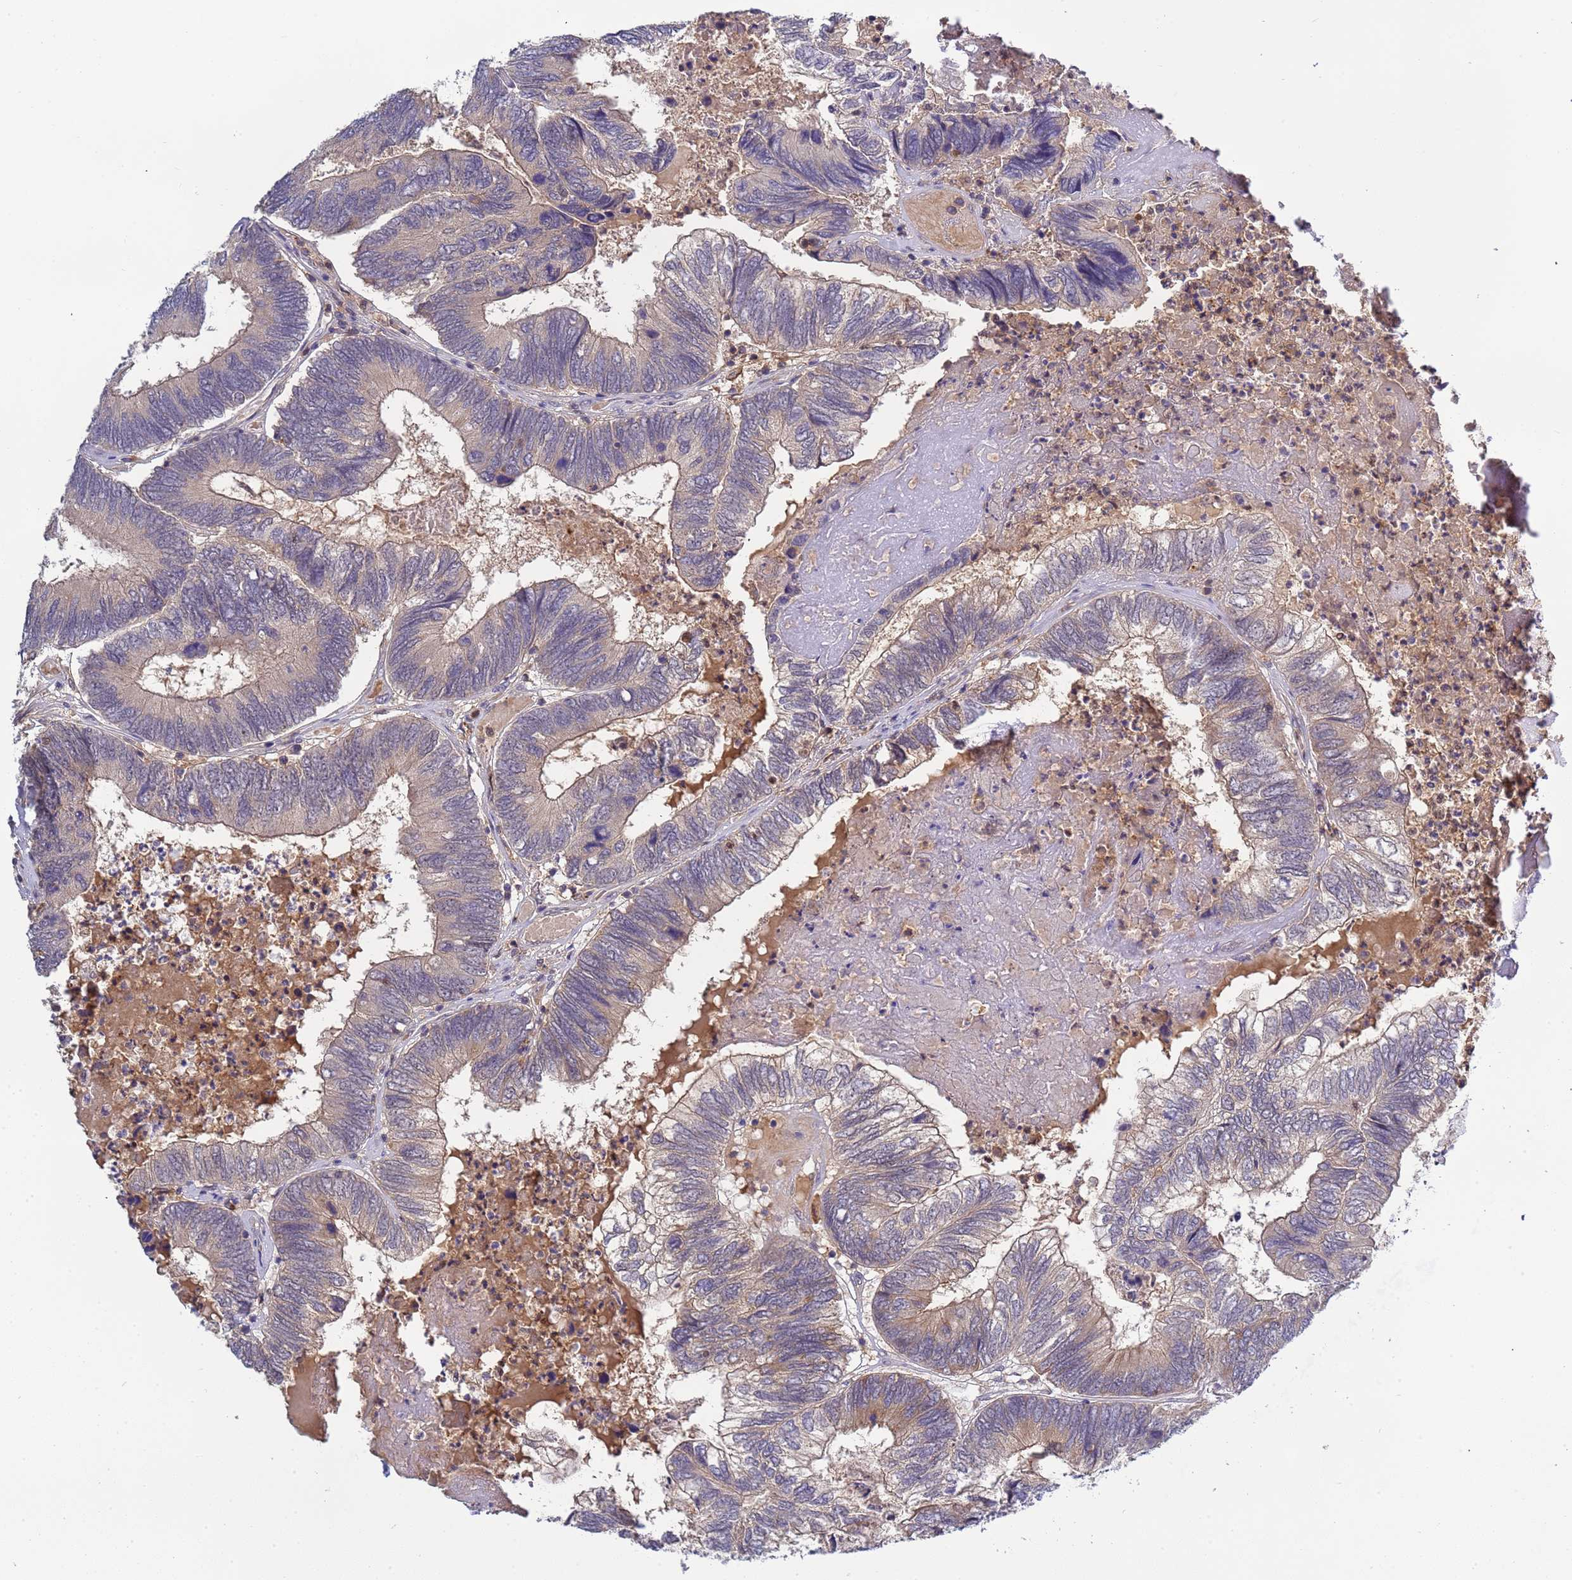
{"staining": {"intensity": "weak", "quantity": "25%-75%", "location": "cytoplasmic/membranous"}, "tissue": "colorectal cancer", "cell_type": "Tumor cells", "image_type": "cancer", "snomed": [{"axis": "morphology", "description": "Adenocarcinoma, NOS"}, {"axis": "topography", "description": "Colon"}], "caption": "Tumor cells reveal low levels of weak cytoplasmic/membranous positivity in about 25%-75% of cells in human colorectal adenocarcinoma.", "gene": "CD53", "patient": {"sex": "female", "age": 67}}